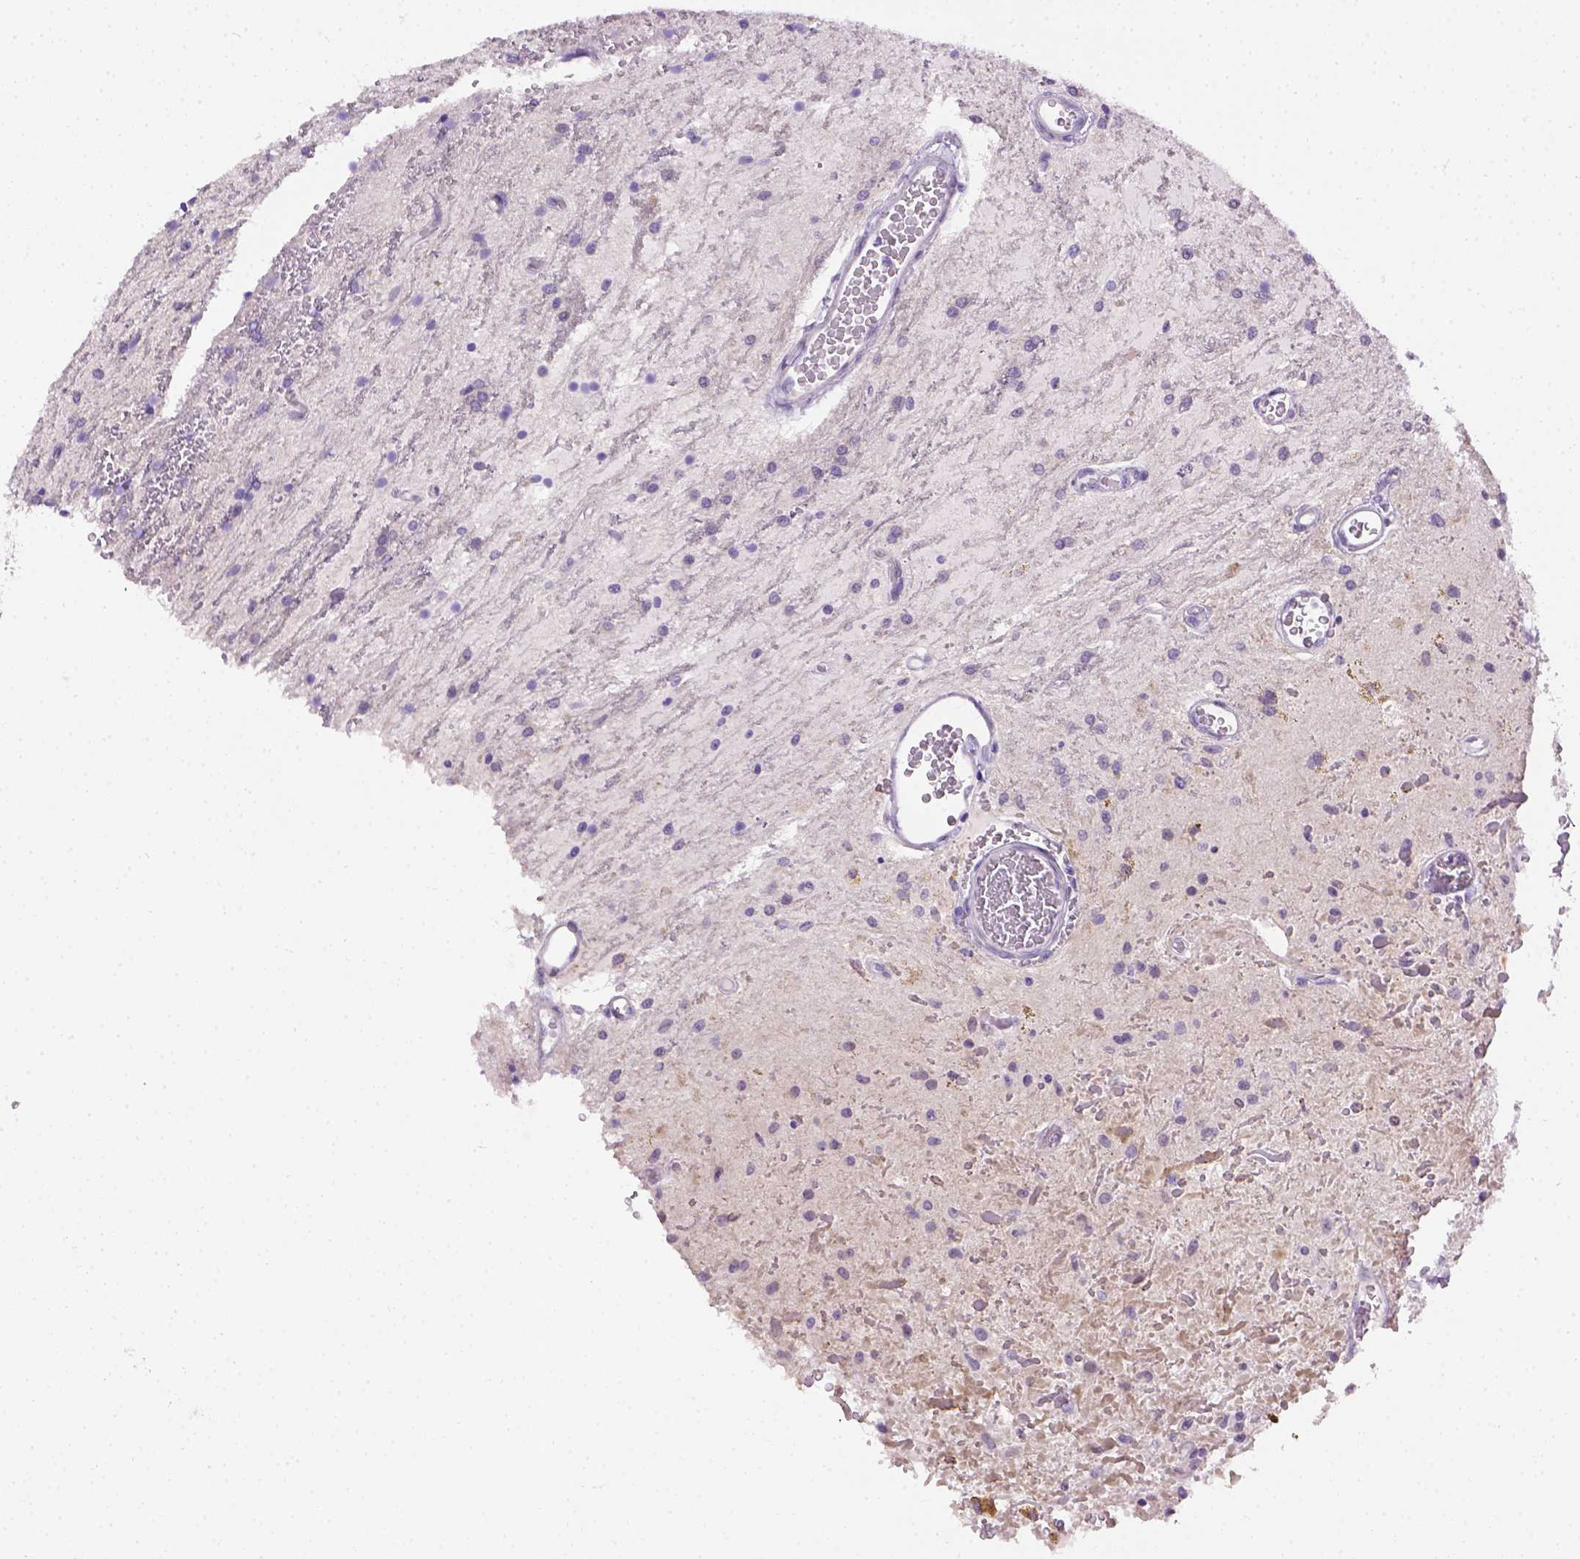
{"staining": {"intensity": "negative", "quantity": "none", "location": "none"}, "tissue": "glioma", "cell_type": "Tumor cells", "image_type": "cancer", "snomed": [{"axis": "morphology", "description": "Glioma, malignant, Low grade"}, {"axis": "topography", "description": "Cerebellum"}], "caption": "Glioma was stained to show a protein in brown. There is no significant positivity in tumor cells.", "gene": "FAM184B", "patient": {"sex": "female", "age": 14}}